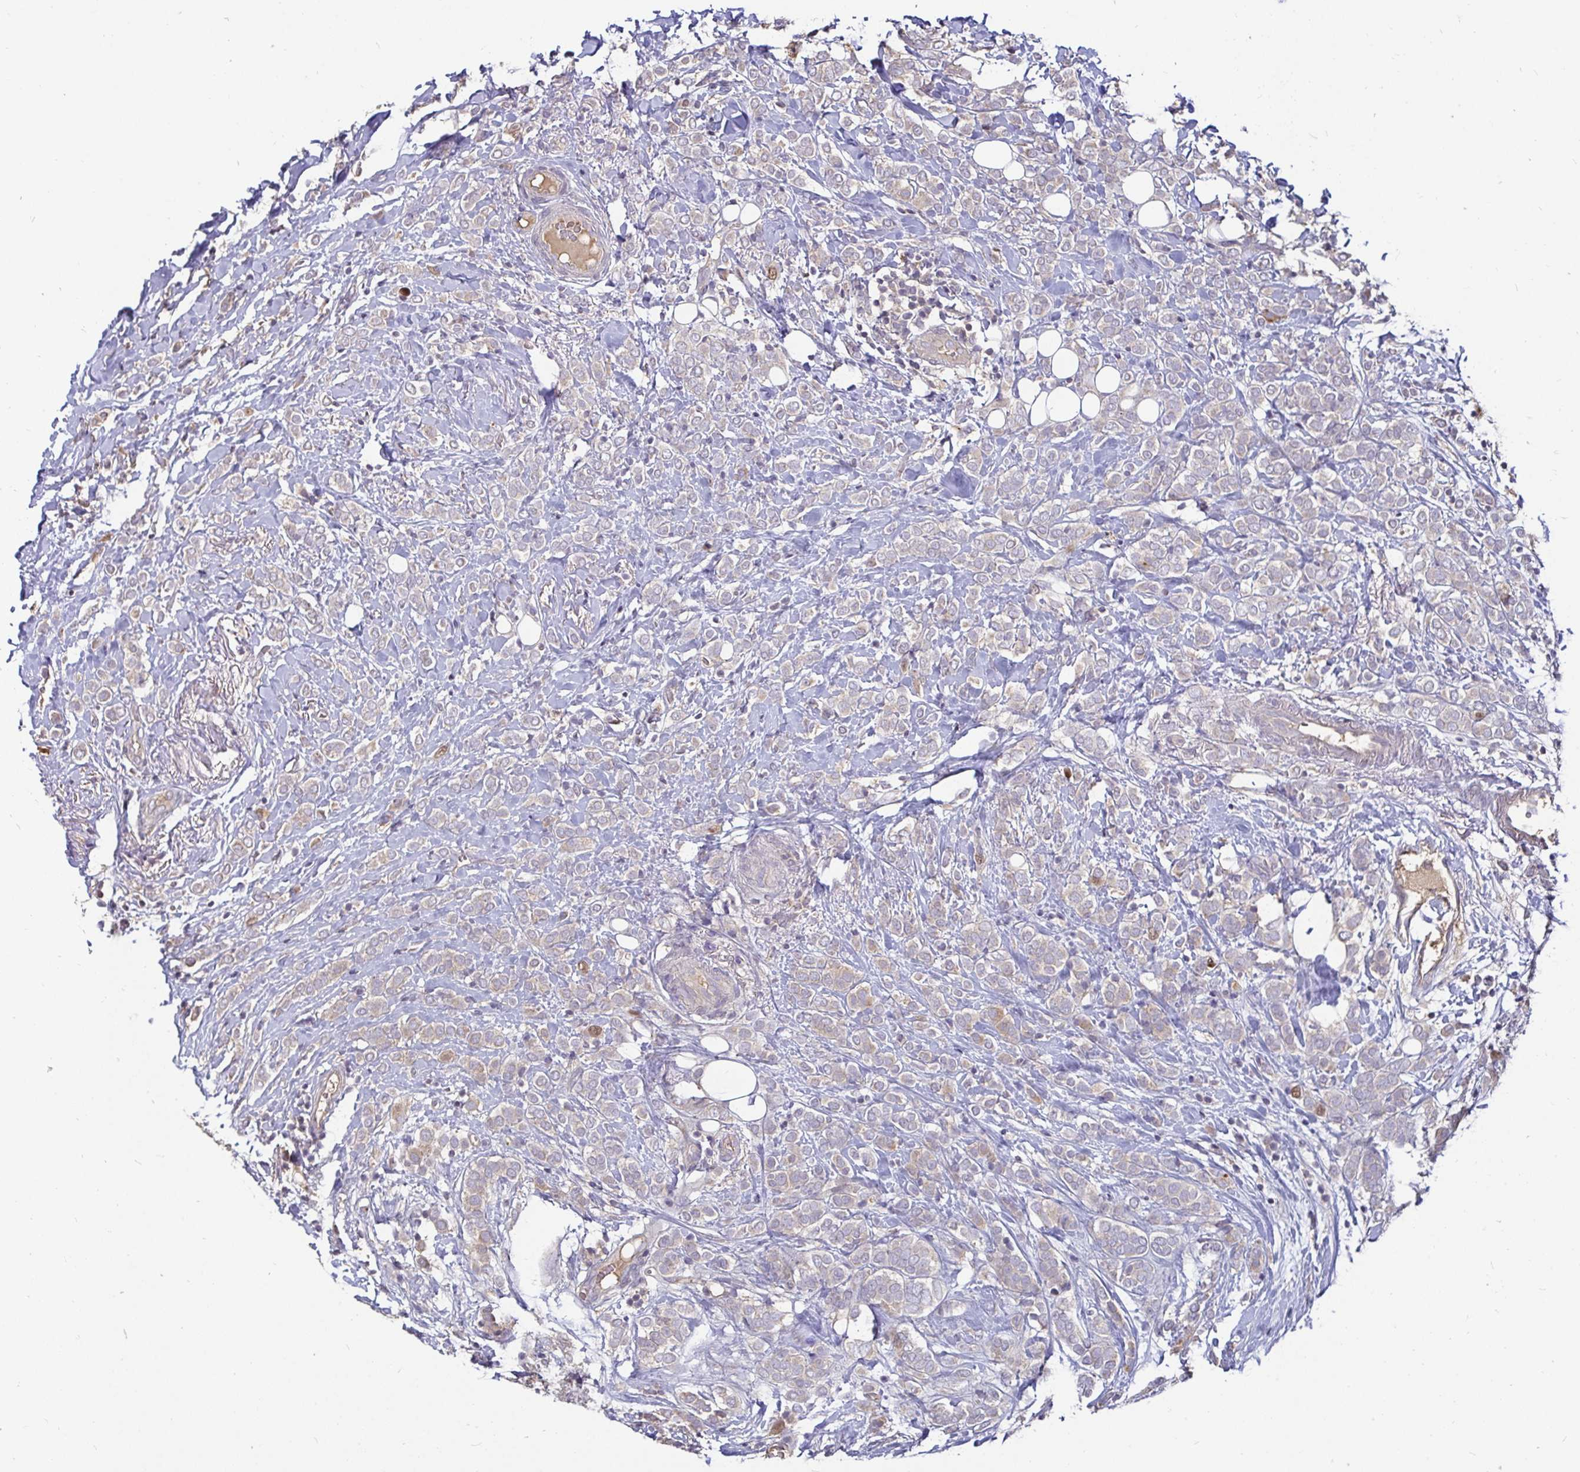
{"staining": {"intensity": "weak", "quantity": "<25%", "location": "nuclear"}, "tissue": "breast cancer", "cell_type": "Tumor cells", "image_type": "cancer", "snomed": [{"axis": "morphology", "description": "Lobular carcinoma"}, {"axis": "topography", "description": "Breast"}], "caption": "This is an immunohistochemistry histopathology image of breast cancer. There is no staining in tumor cells.", "gene": "ANLN", "patient": {"sex": "female", "age": 49}}